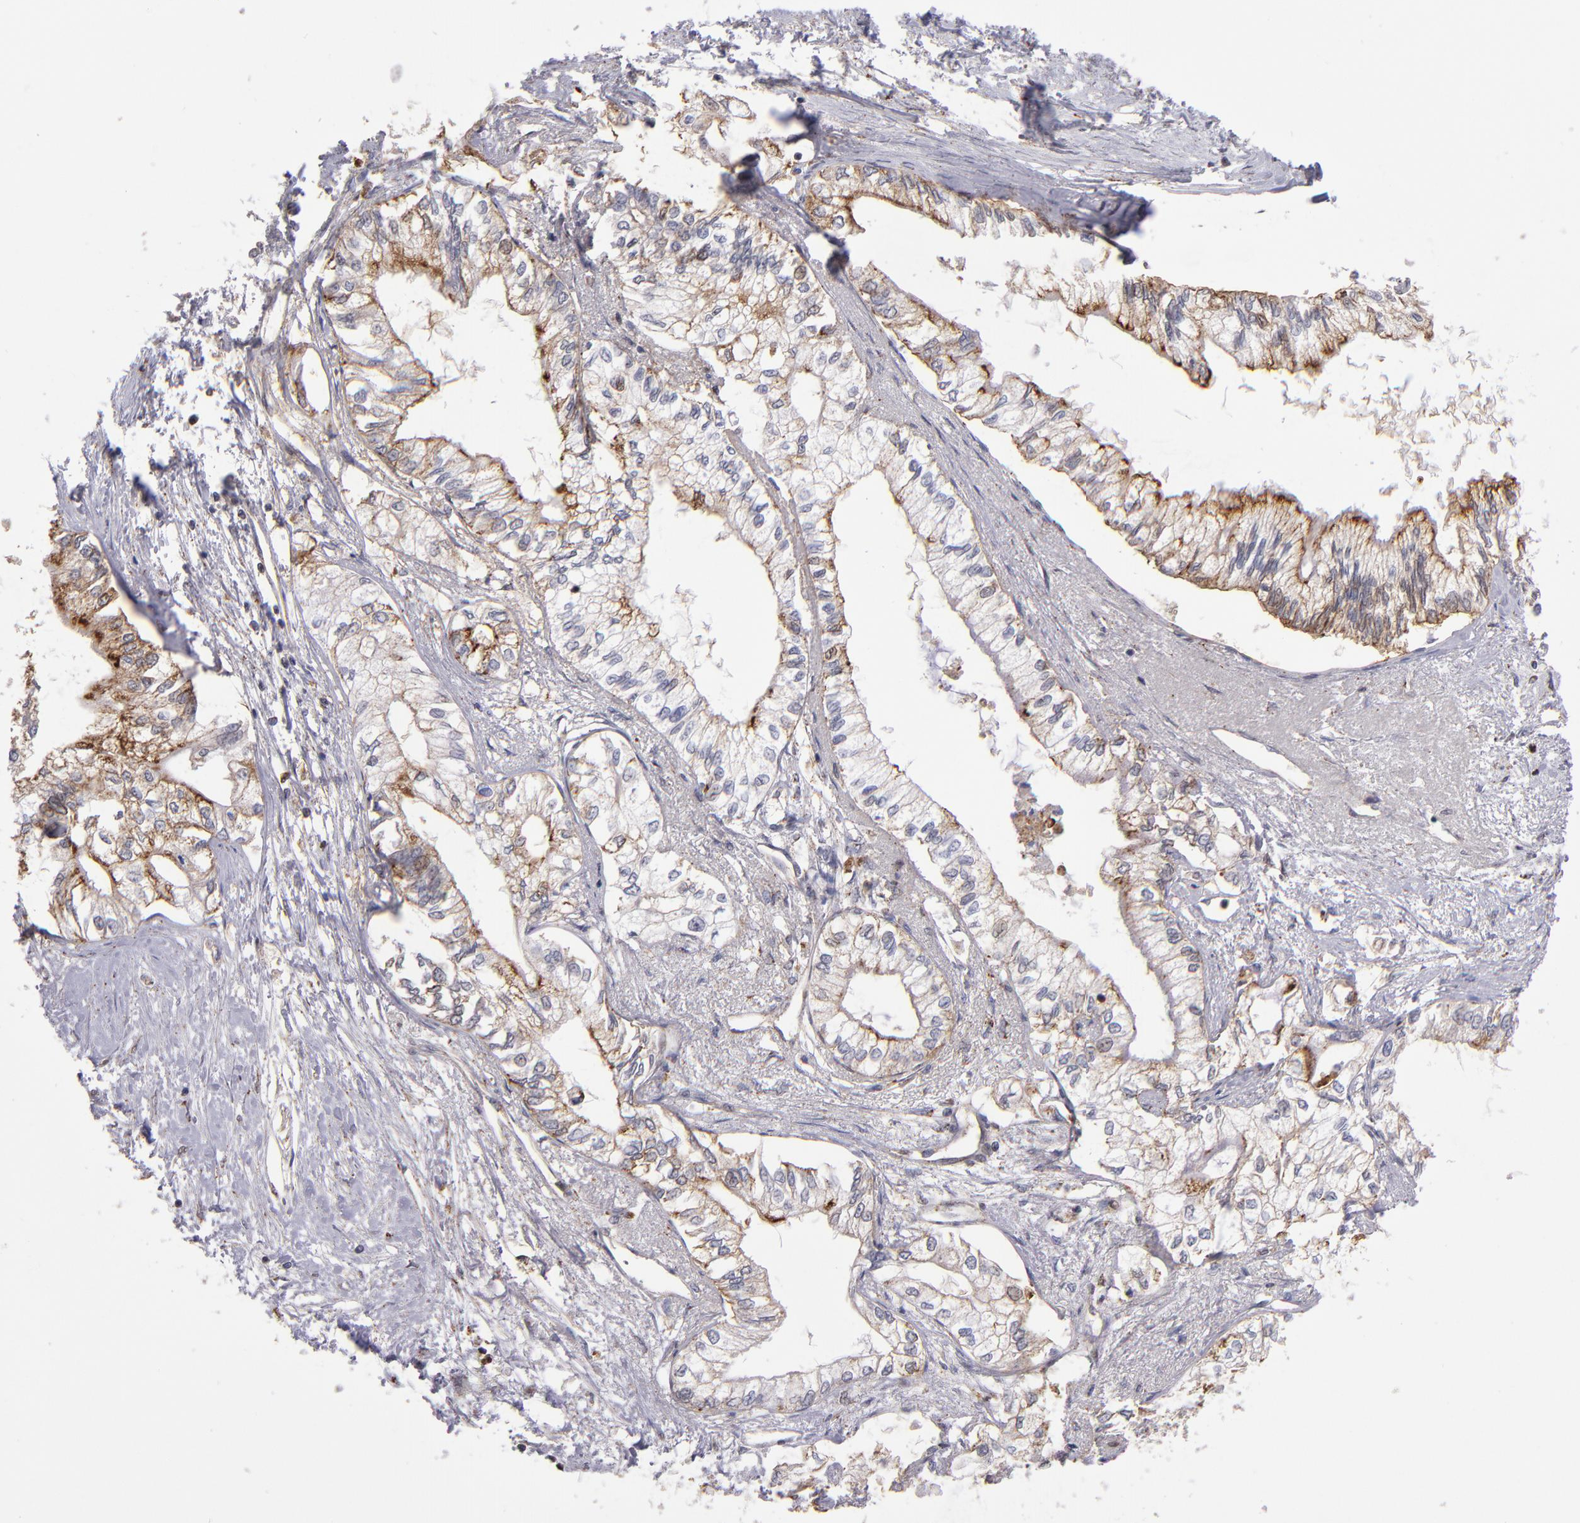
{"staining": {"intensity": "strong", "quantity": "25%-75%", "location": "cytoplasmic/membranous"}, "tissue": "pancreatic cancer", "cell_type": "Tumor cells", "image_type": "cancer", "snomed": [{"axis": "morphology", "description": "Adenocarcinoma, NOS"}, {"axis": "topography", "description": "Pancreas"}], "caption": "Pancreatic cancer (adenocarcinoma) stained with DAB (3,3'-diaminobenzidine) IHC shows high levels of strong cytoplasmic/membranous staining in about 25%-75% of tumor cells.", "gene": "EP300", "patient": {"sex": "male", "age": 79}}